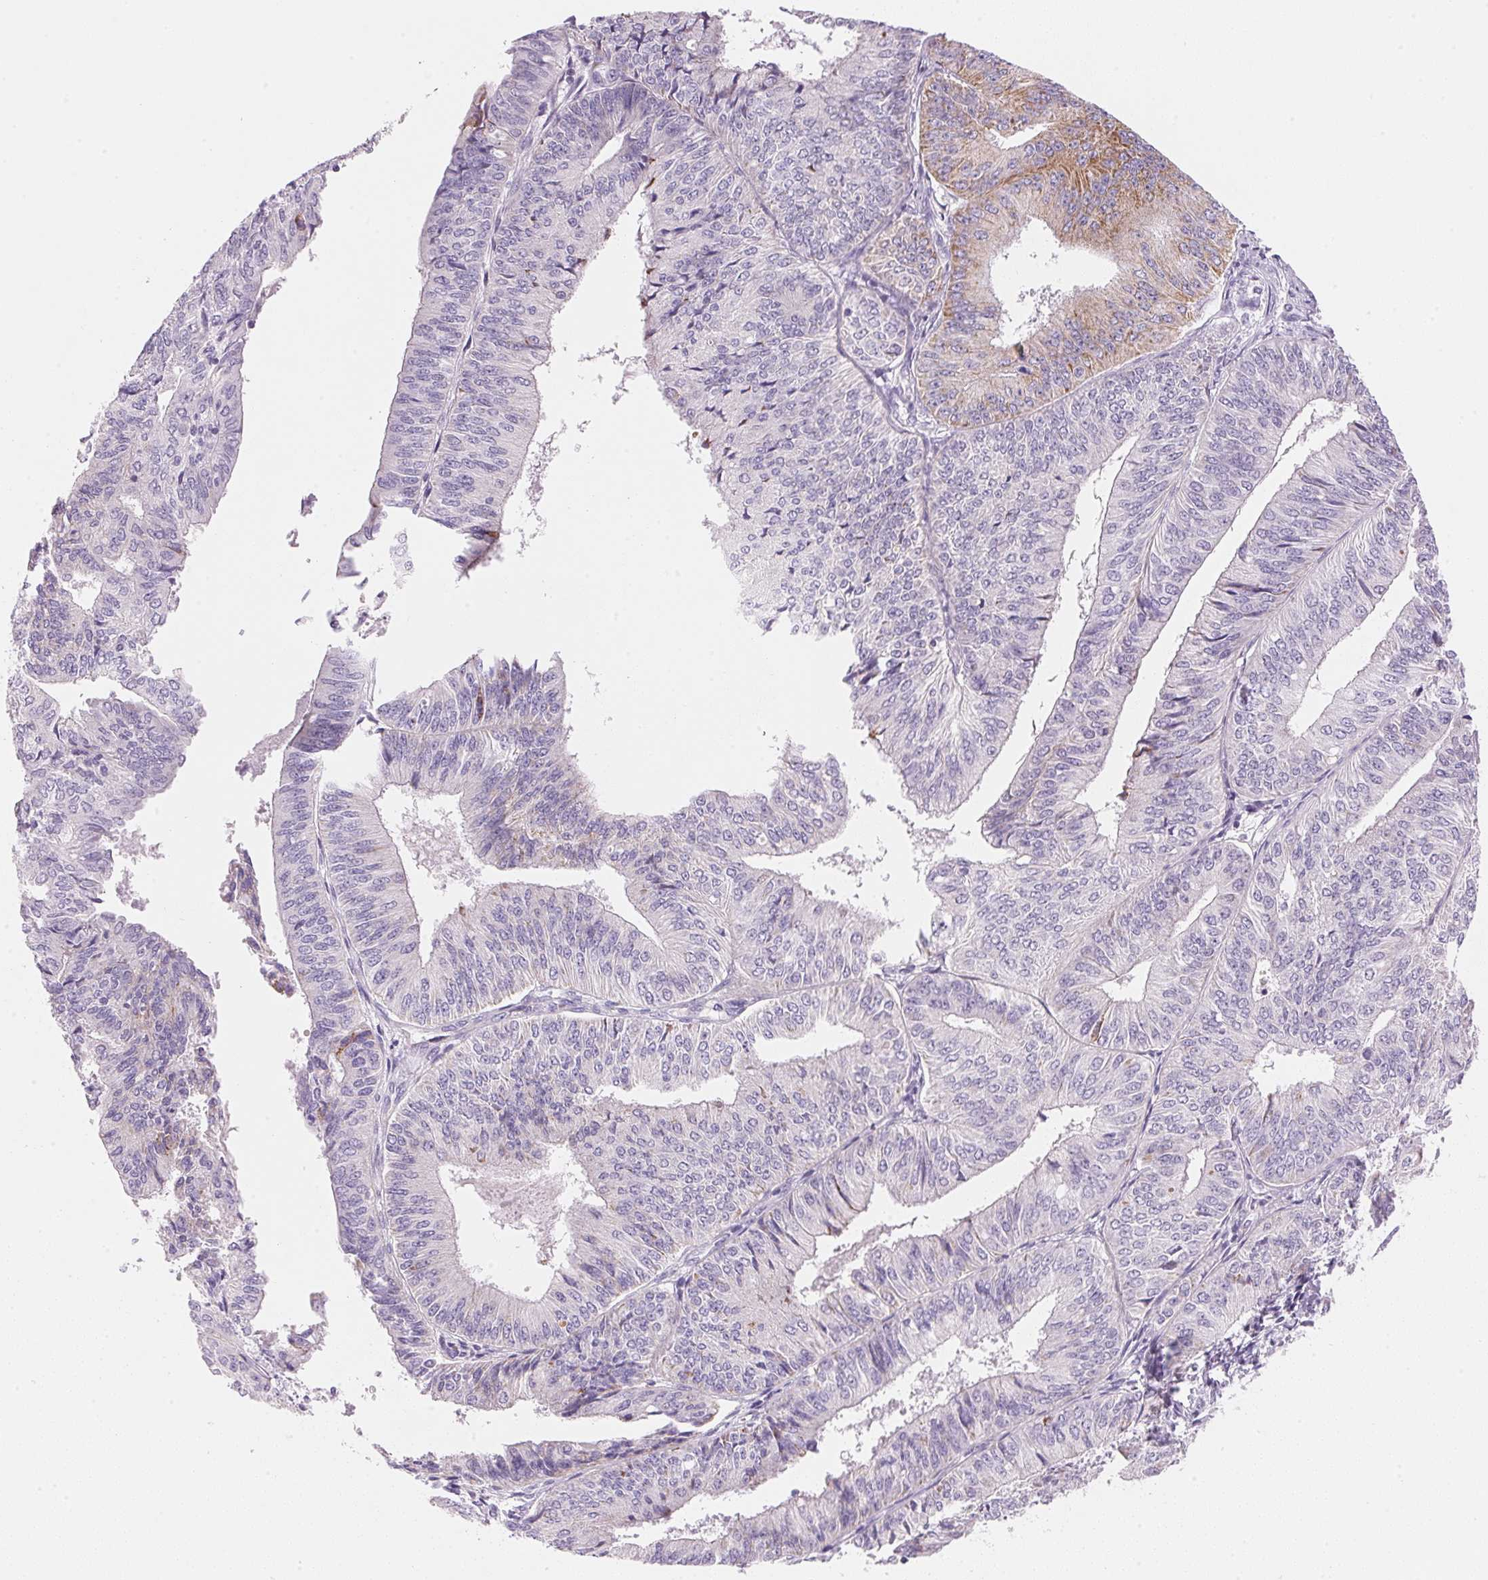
{"staining": {"intensity": "weak", "quantity": "<25%", "location": "cytoplasmic/membranous"}, "tissue": "endometrial cancer", "cell_type": "Tumor cells", "image_type": "cancer", "snomed": [{"axis": "morphology", "description": "Adenocarcinoma, NOS"}, {"axis": "topography", "description": "Endometrium"}], "caption": "An image of endometrial cancer (adenocarcinoma) stained for a protein reveals no brown staining in tumor cells.", "gene": "CYP11B1", "patient": {"sex": "female", "age": 58}}